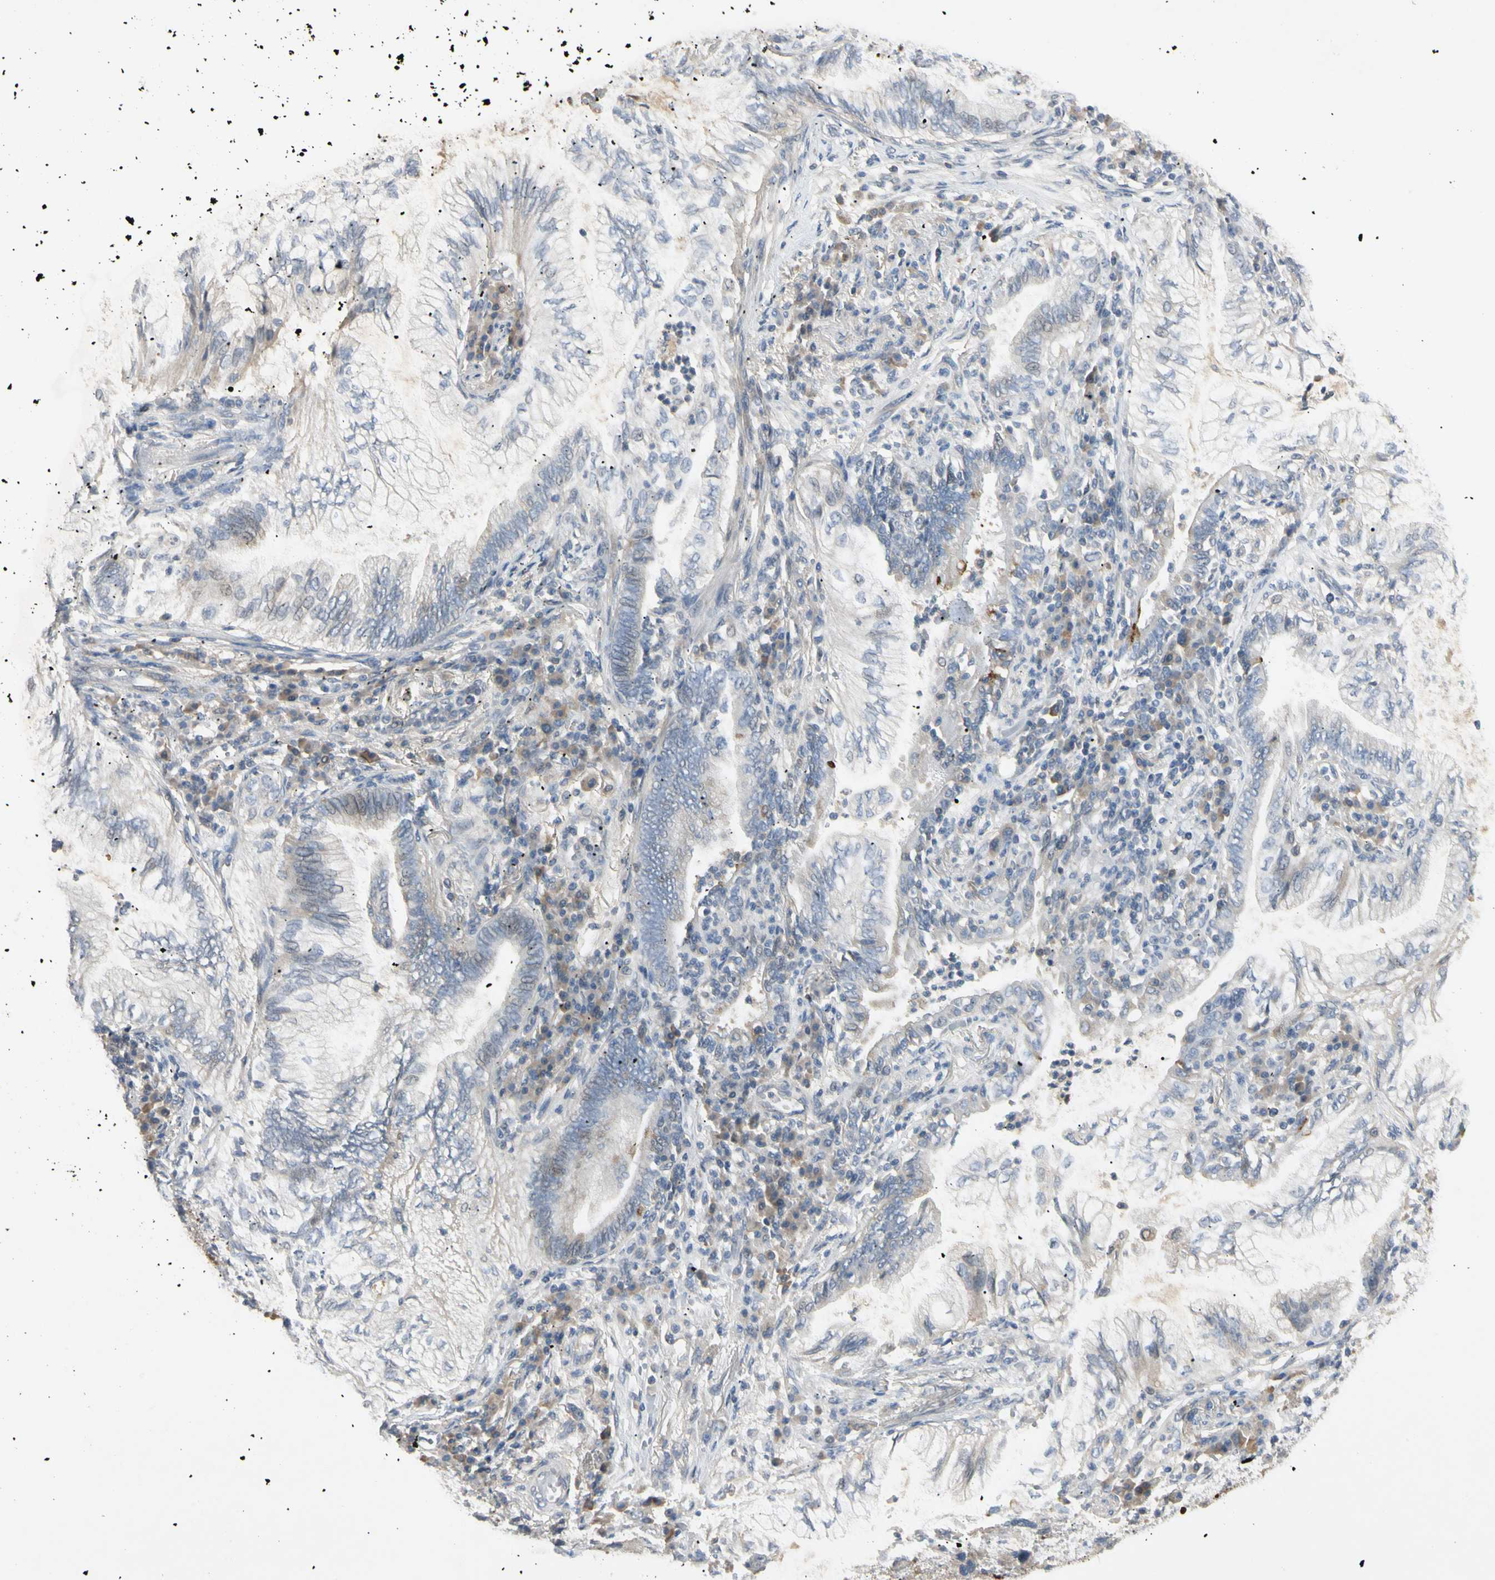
{"staining": {"intensity": "weak", "quantity": "<25%", "location": "cytoplasmic/membranous"}, "tissue": "lung cancer", "cell_type": "Tumor cells", "image_type": "cancer", "snomed": [{"axis": "morphology", "description": "Normal tissue, NOS"}, {"axis": "morphology", "description": "Adenocarcinoma, NOS"}, {"axis": "topography", "description": "Bronchus"}, {"axis": "topography", "description": "Lung"}], "caption": "Lung cancer (adenocarcinoma) stained for a protein using IHC demonstrates no positivity tumor cells.", "gene": "PRSS21", "patient": {"sex": "female", "age": 70}}